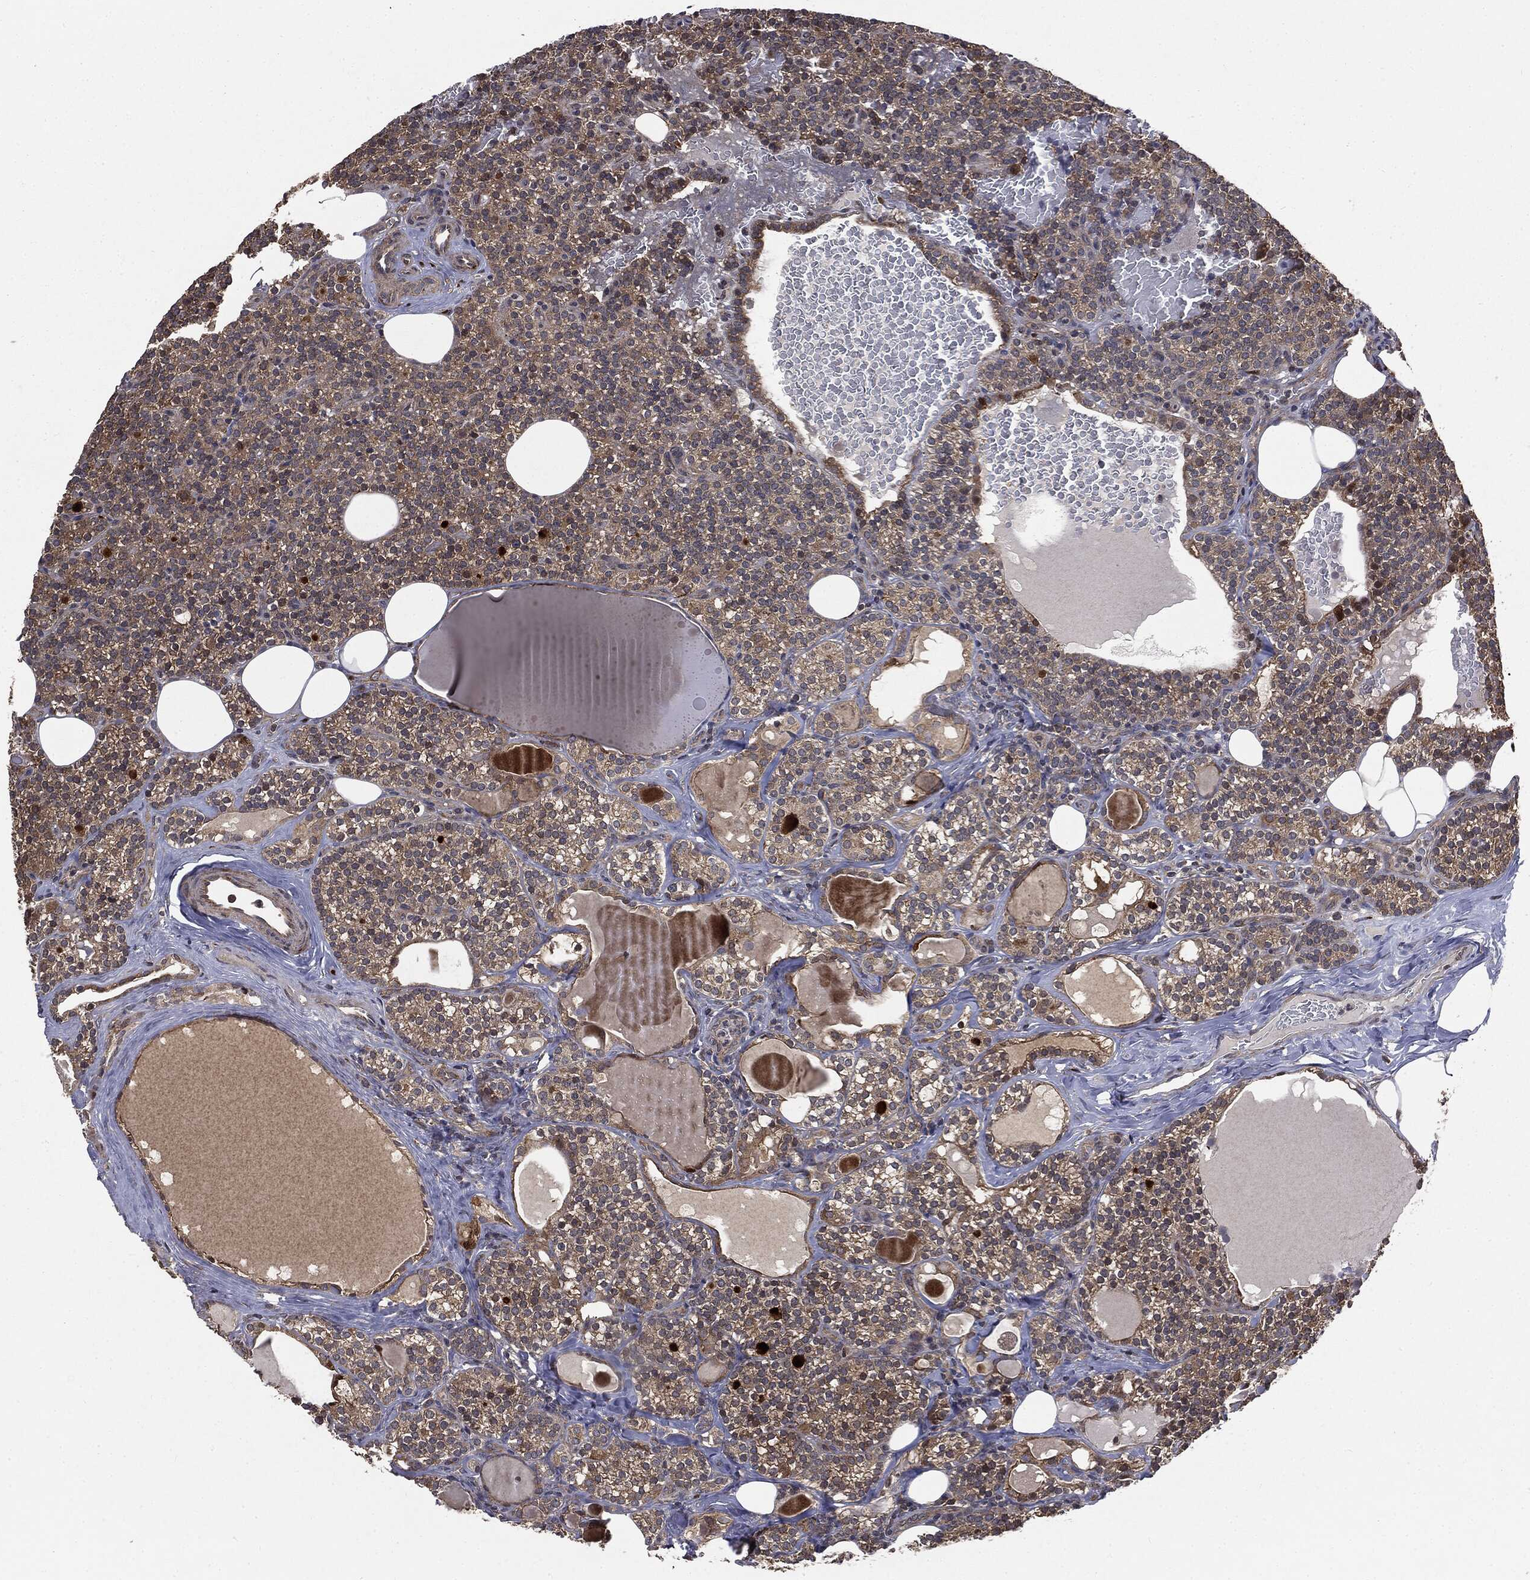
{"staining": {"intensity": "weak", "quantity": ">75%", "location": "cytoplasmic/membranous"}, "tissue": "parathyroid gland", "cell_type": "Glandular cells", "image_type": "normal", "snomed": [{"axis": "morphology", "description": "Normal tissue, NOS"}, {"axis": "topography", "description": "Parathyroid gland"}], "caption": "A histopathology image of human parathyroid gland stained for a protein reveals weak cytoplasmic/membranous brown staining in glandular cells.", "gene": "PLOD3", "patient": {"sex": "female", "age": 63}}